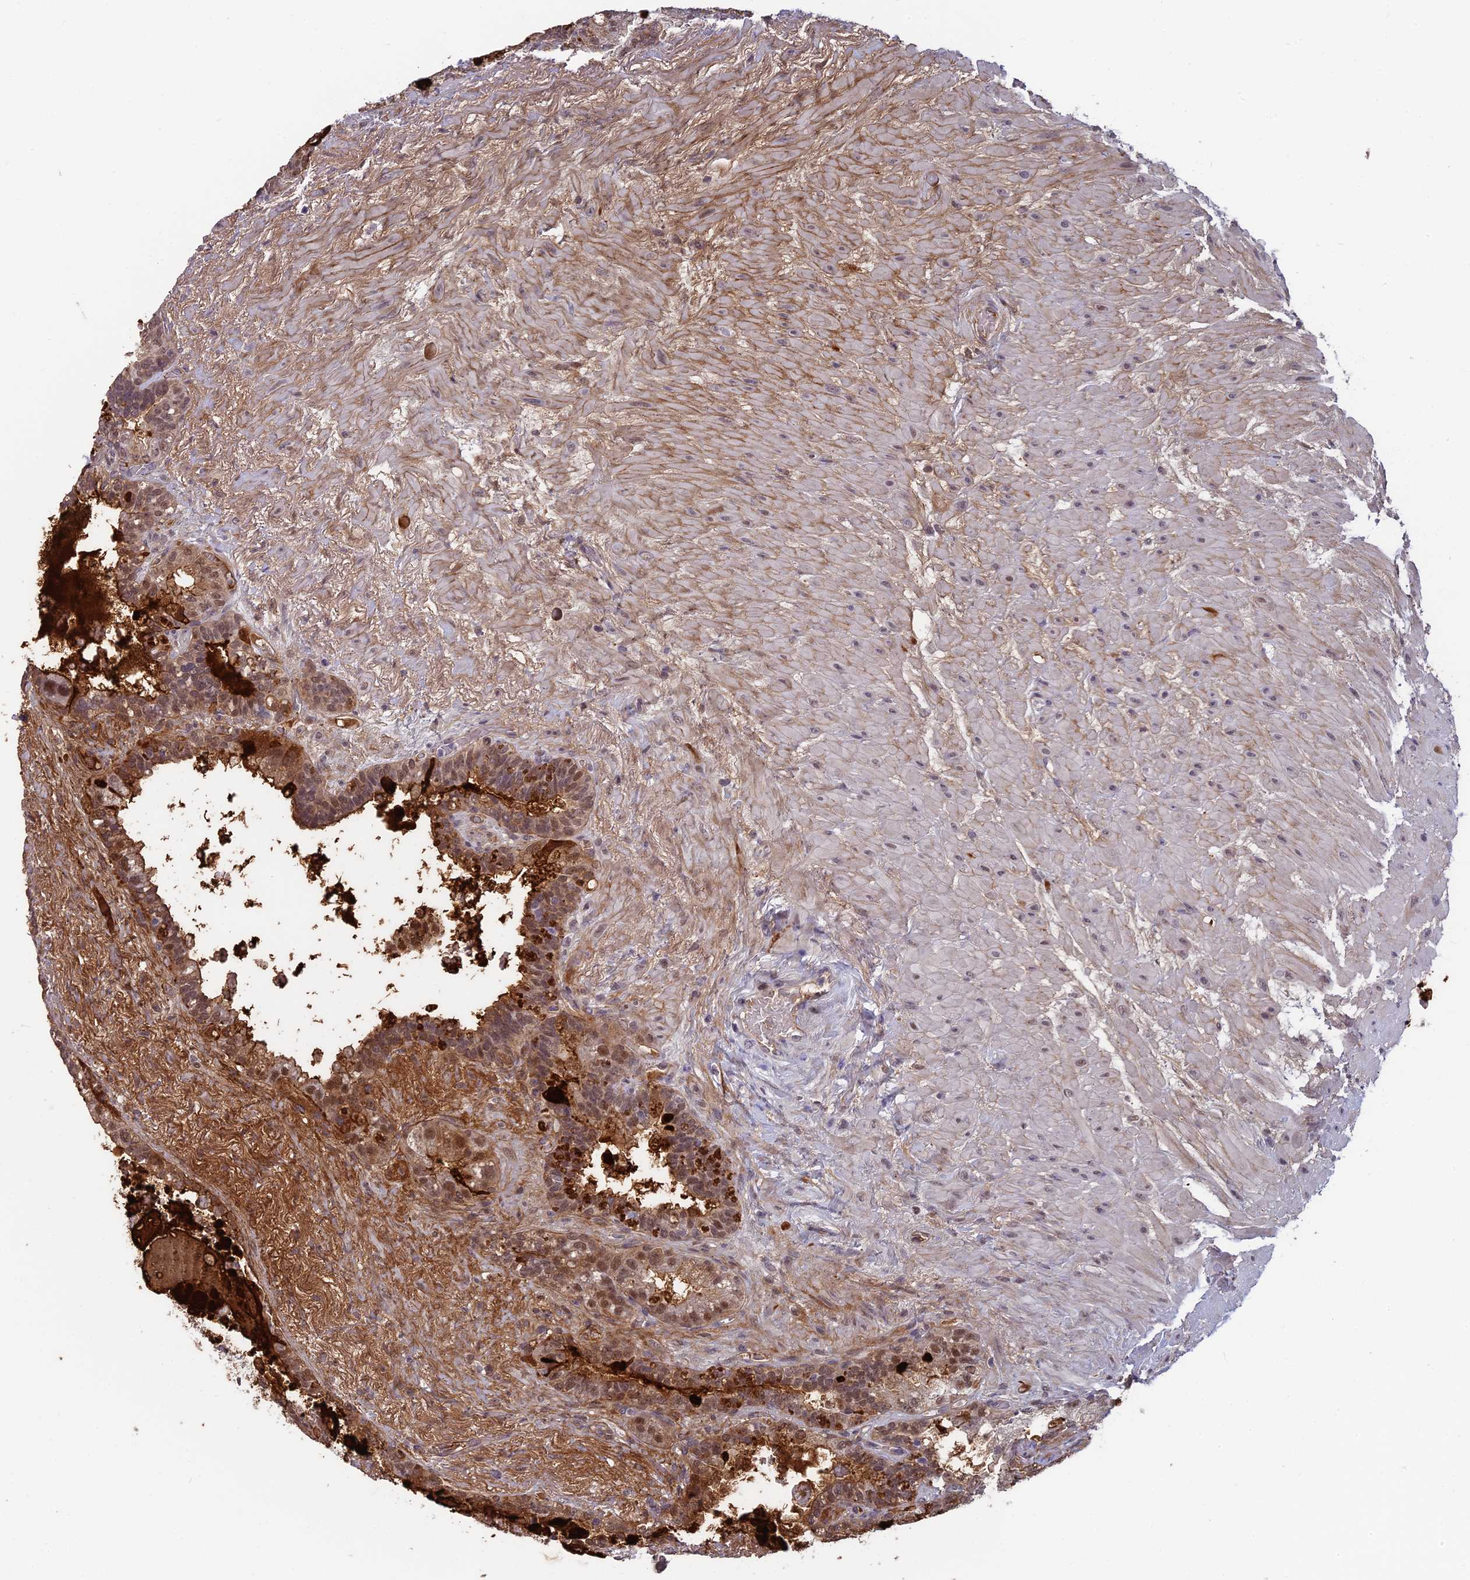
{"staining": {"intensity": "moderate", "quantity": ">75%", "location": "cytoplasmic/membranous,nuclear"}, "tissue": "seminal vesicle", "cell_type": "Glandular cells", "image_type": "normal", "snomed": [{"axis": "morphology", "description": "Normal tissue, NOS"}, {"axis": "topography", "description": "Seminal veicle"}], "caption": "This histopathology image displays immunohistochemistry staining of unremarkable human seminal vesicle, with medium moderate cytoplasmic/membranous,nuclear positivity in approximately >75% of glandular cells.", "gene": "MT", "patient": {"sex": "male", "age": 80}}